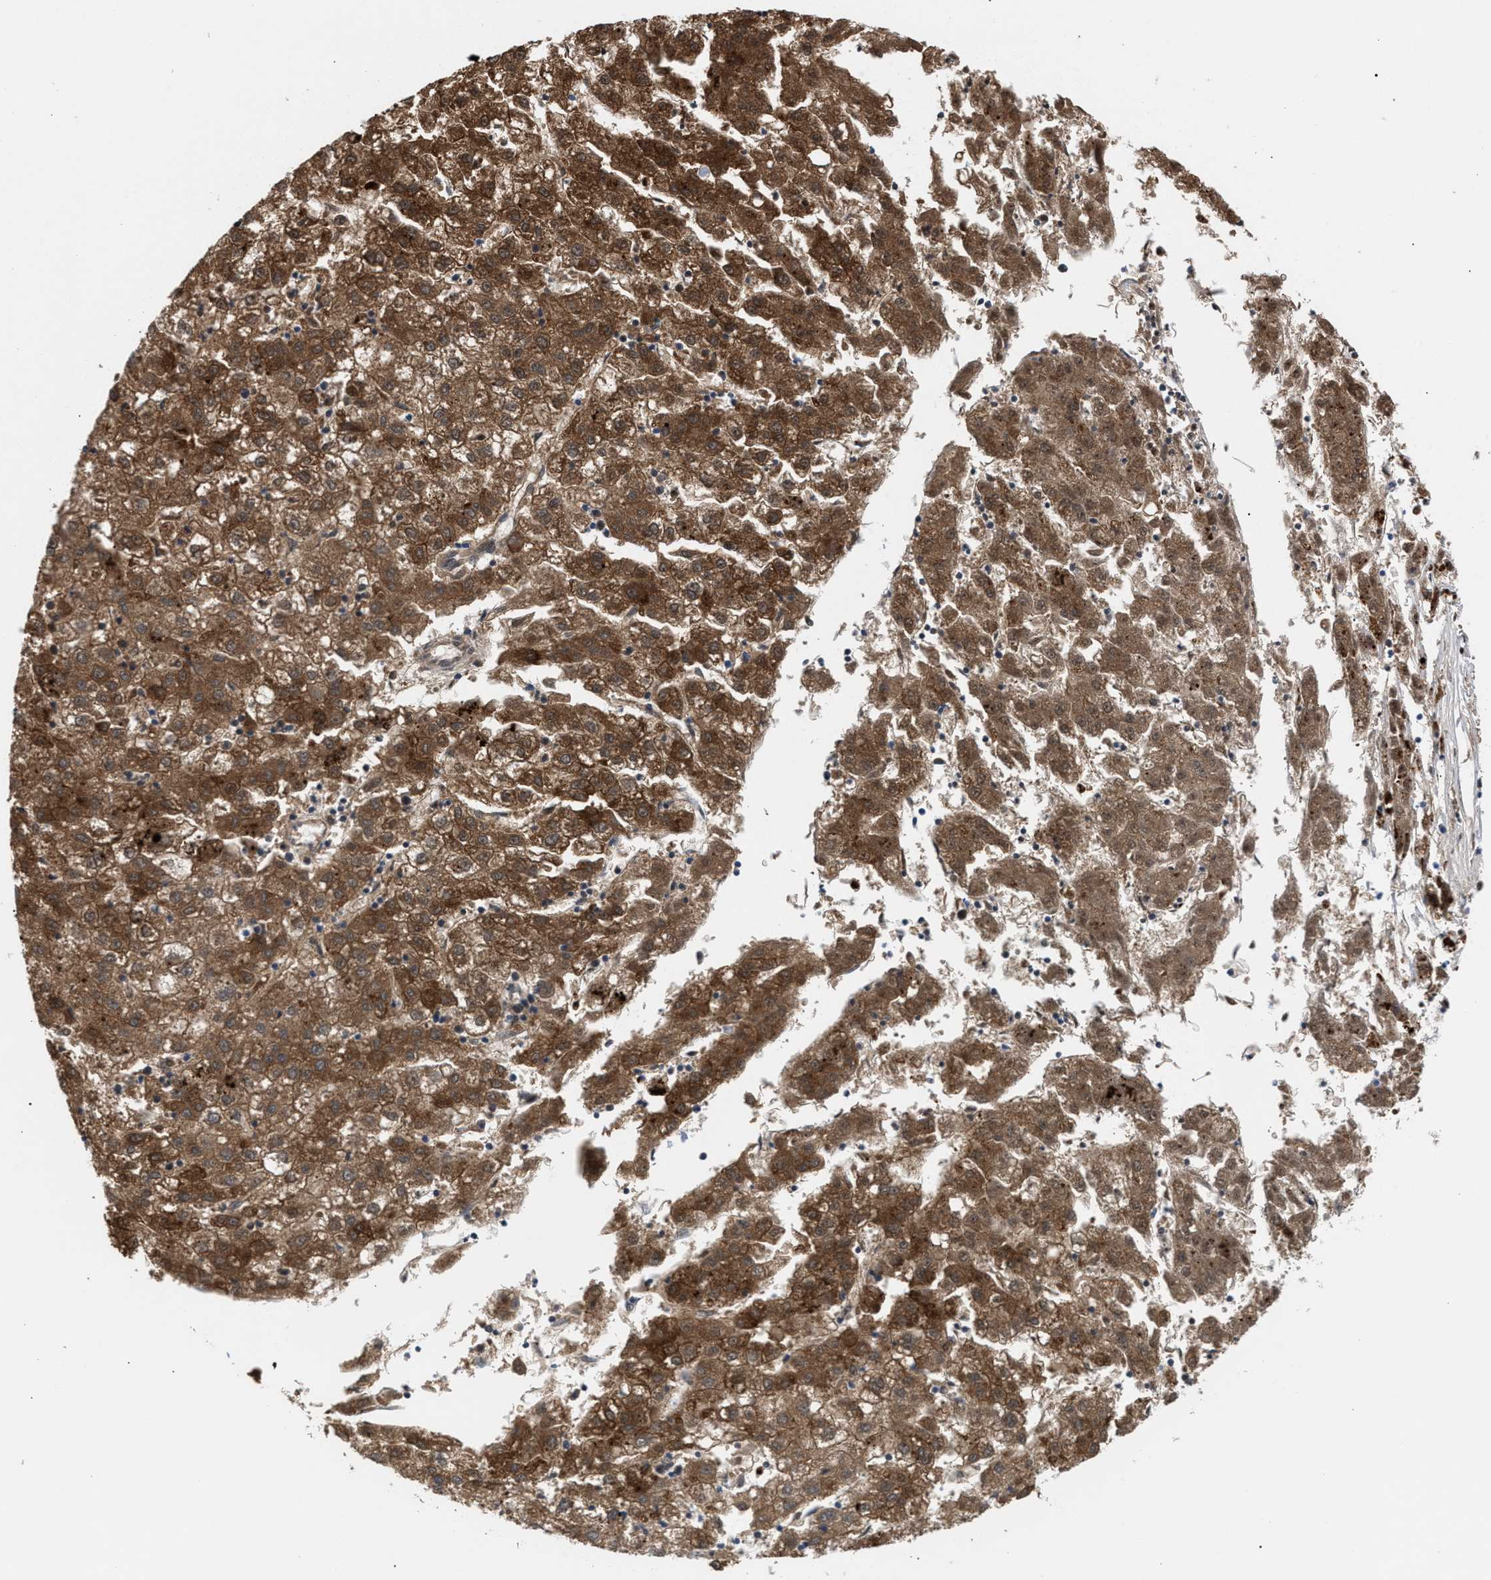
{"staining": {"intensity": "moderate", "quantity": ">75%", "location": "cytoplasmic/membranous"}, "tissue": "liver cancer", "cell_type": "Tumor cells", "image_type": "cancer", "snomed": [{"axis": "morphology", "description": "Carcinoma, Hepatocellular, NOS"}, {"axis": "topography", "description": "Liver"}], "caption": "Immunohistochemical staining of liver cancer (hepatocellular carcinoma) exhibits moderate cytoplasmic/membranous protein positivity in approximately >75% of tumor cells.", "gene": "MBTD1", "patient": {"sex": "male", "age": 72}}